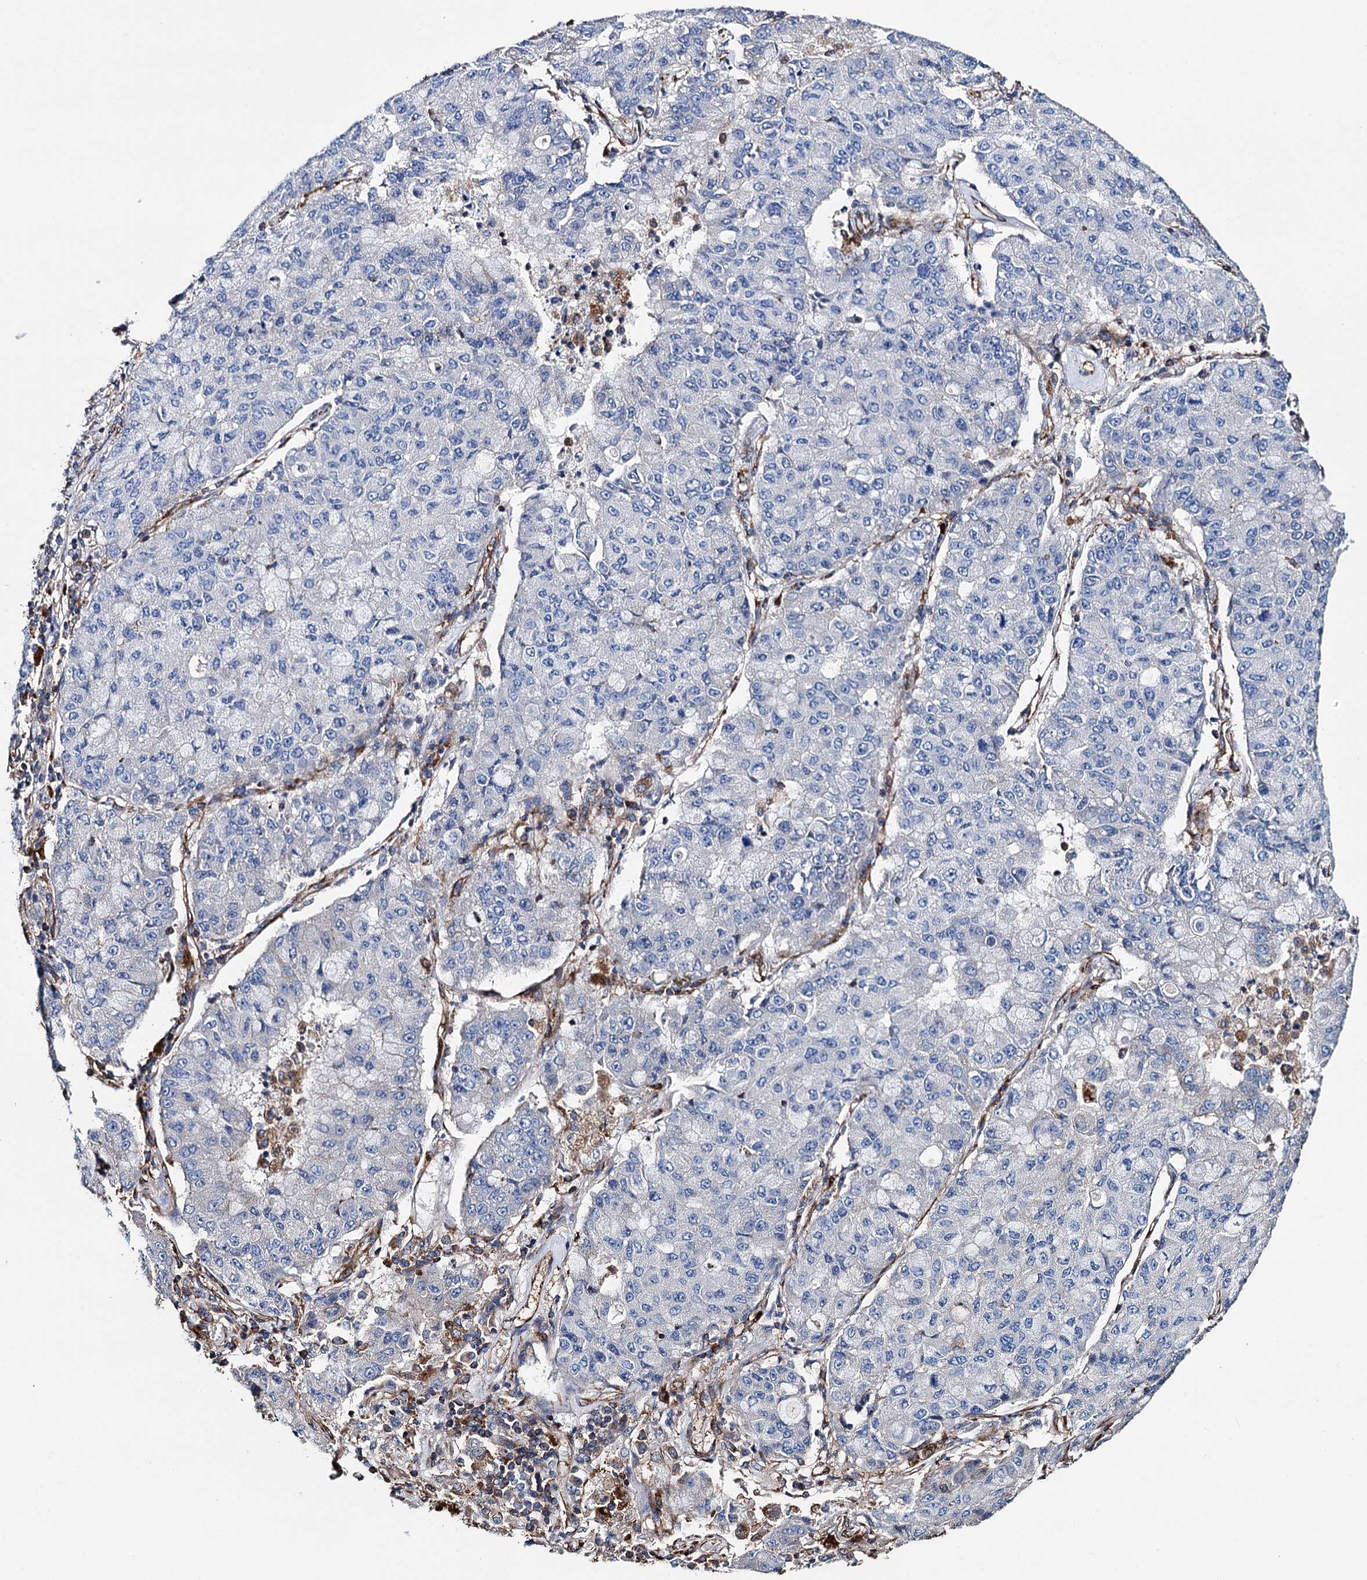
{"staining": {"intensity": "negative", "quantity": "none", "location": "none"}, "tissue": "lung cancer", "cell_type": "Tumor cells", "image_type": "cancer", "snomed": [{"axis": "morphology", "description": "Squamous cell carcinoma, NOS"}, {"axis": "topography", "description": "Lung"}], "caption": "DAB immunohistochemical staining of lung squamous cell carcinoma reveals no significant staining in tumor cells.", "gene": "SCPEP1", "patient": {"sex": "male", "age": 74}}